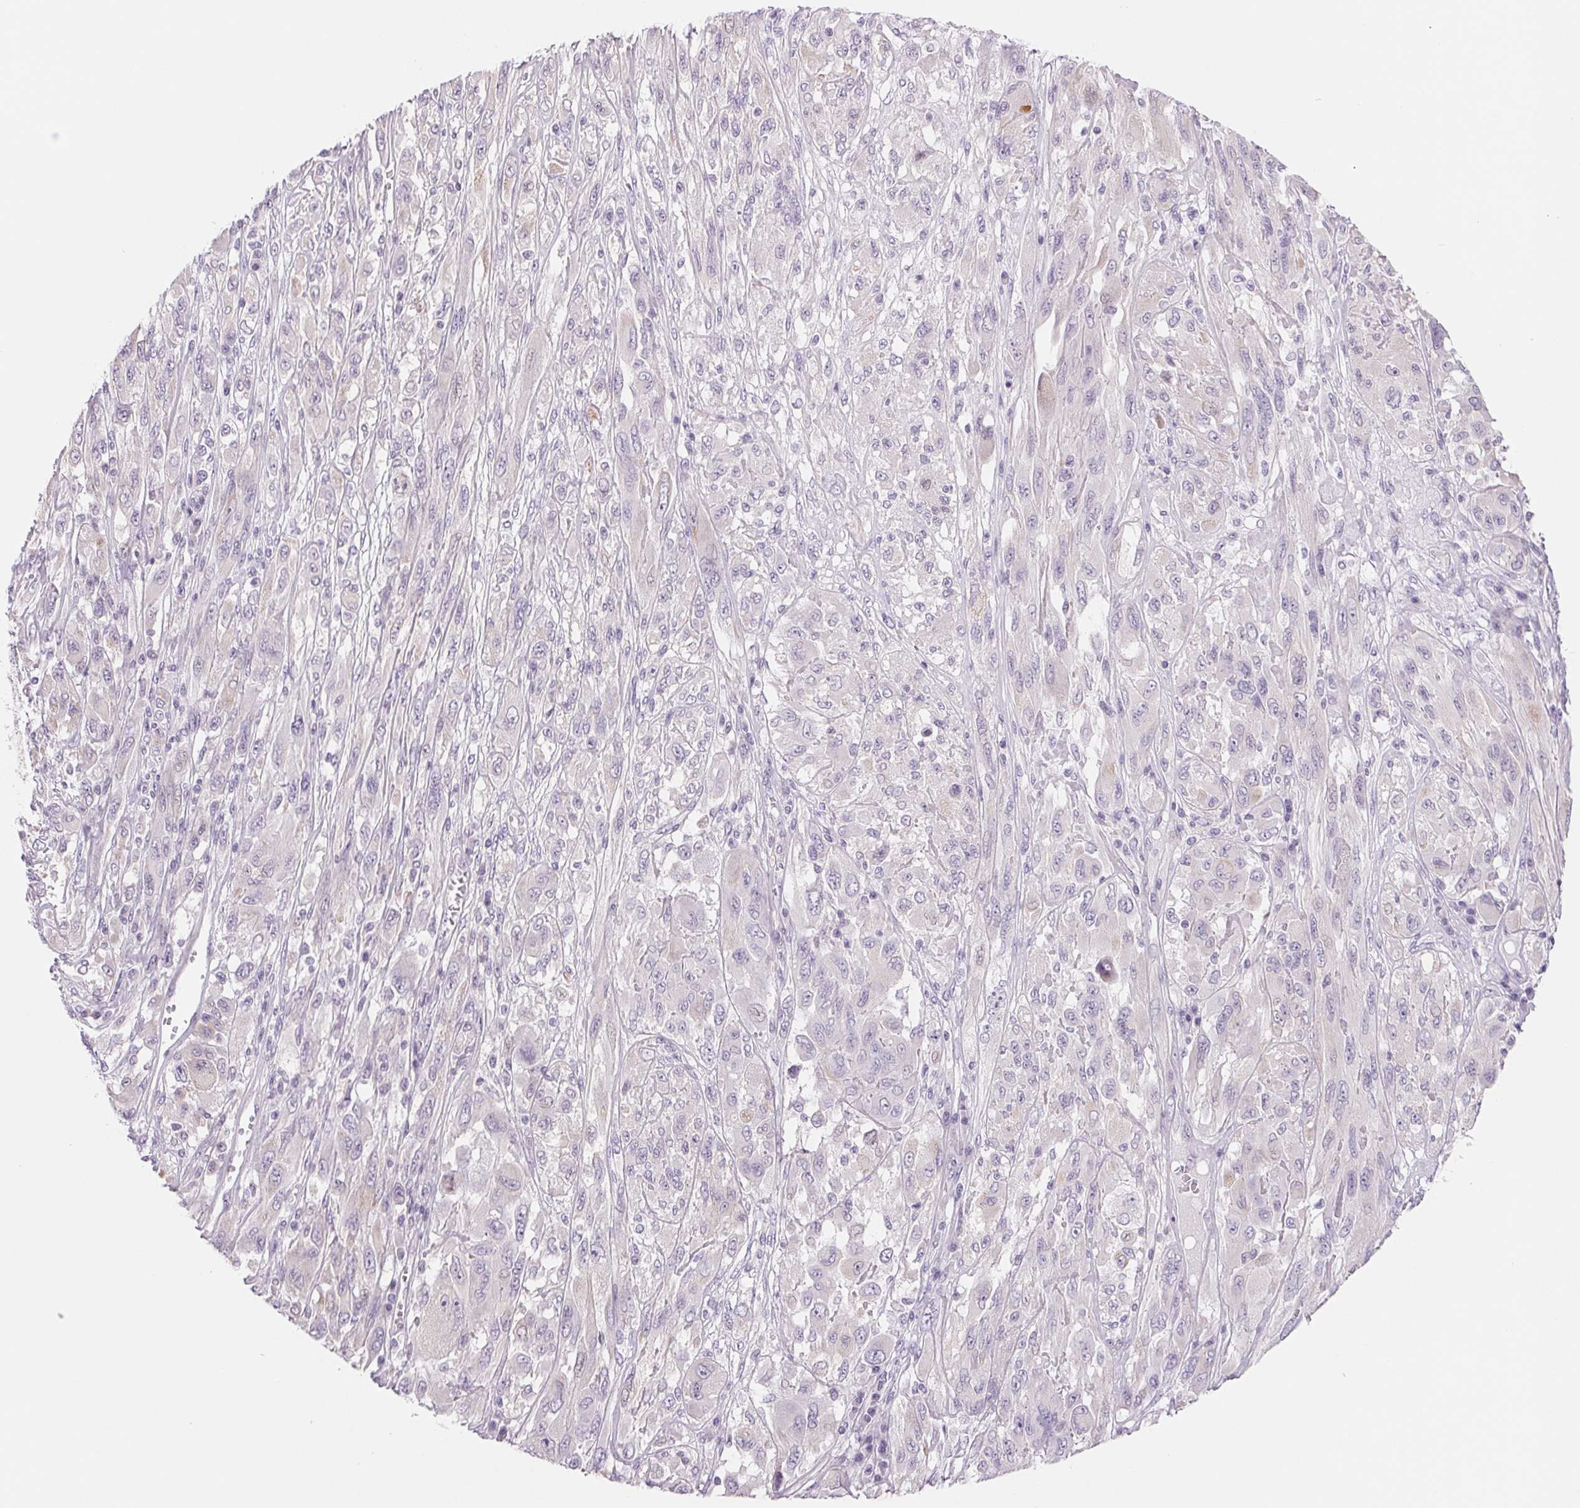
{"staining": {"intensity": "negative", "quantity": "none", "location": "none"}, "tissue": "melanoma", "cell_type": "Tumor cells", "image_type": "cancer", "snomed": [{"axis": "morphology", "description": "Malignant melanoma, NOS"}, {"axis": "topography", "description": "Skin"}], "caption": "DAB immunohistochemical staining of melanoma exhibits no significant staining in tumor cells.", "gene": "CCDC168", "patient": {"sex": "female", "age": 91}}